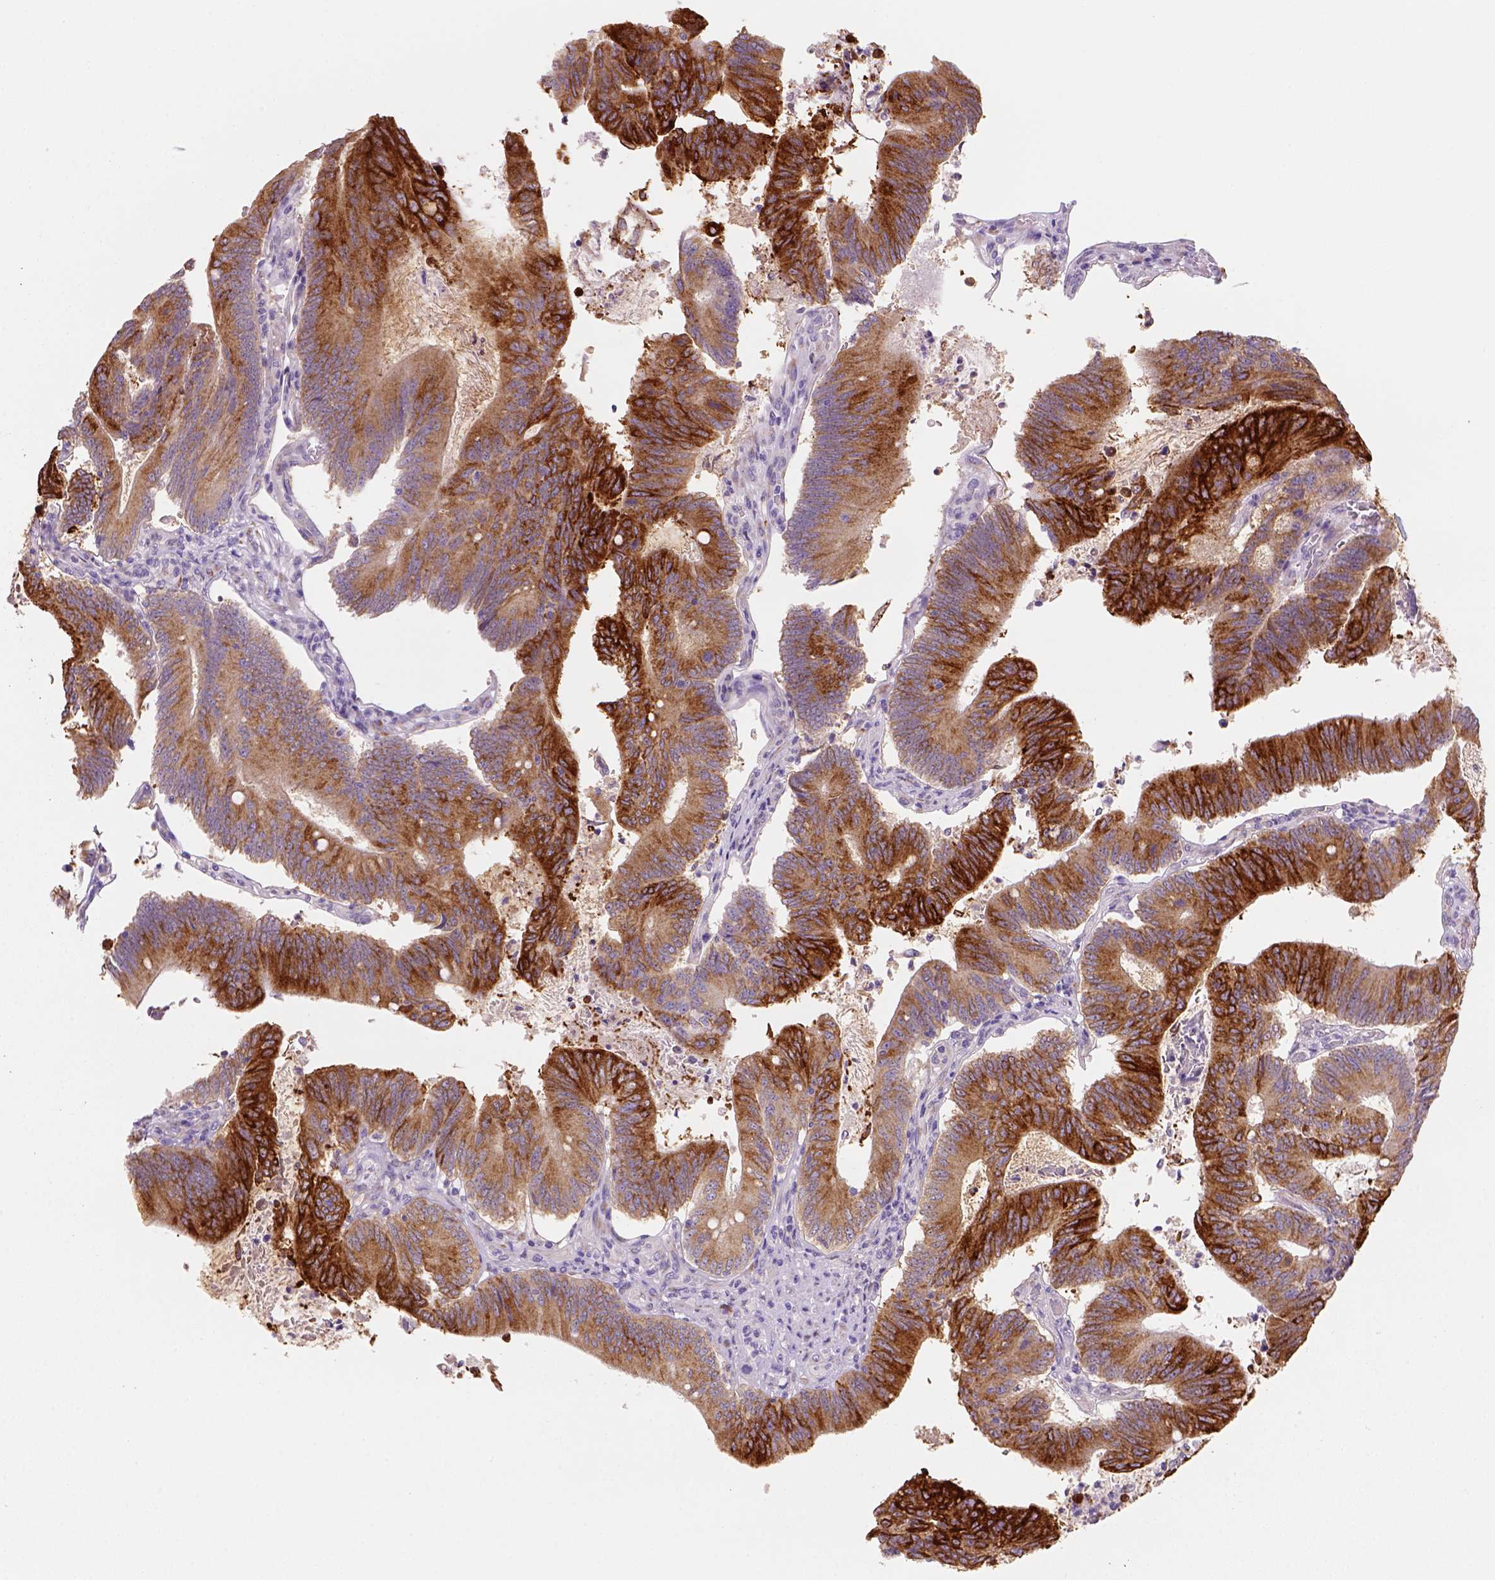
{"staining": {"intensity": "strong", "quantity": ">75%", "location": "cytoplasmic/membranous"}, "tissue": "colorectal cancer", "cell_type": "Tumor cells", "image_type": "cancer", "snomed": [{"axis": "morphology", "description": "Adenocarcinoma, NOS"}, {"axis": "topography", "description": "Colon"}], "caption": "Immunohistochemical staining of adenocarcinoma (colorectal) reveals high levels of strong cytoplasmic/membranous staining in about >75% of tumor cells.", "gene": "CES2", "patient": {"sex": "female", "age": 70}}